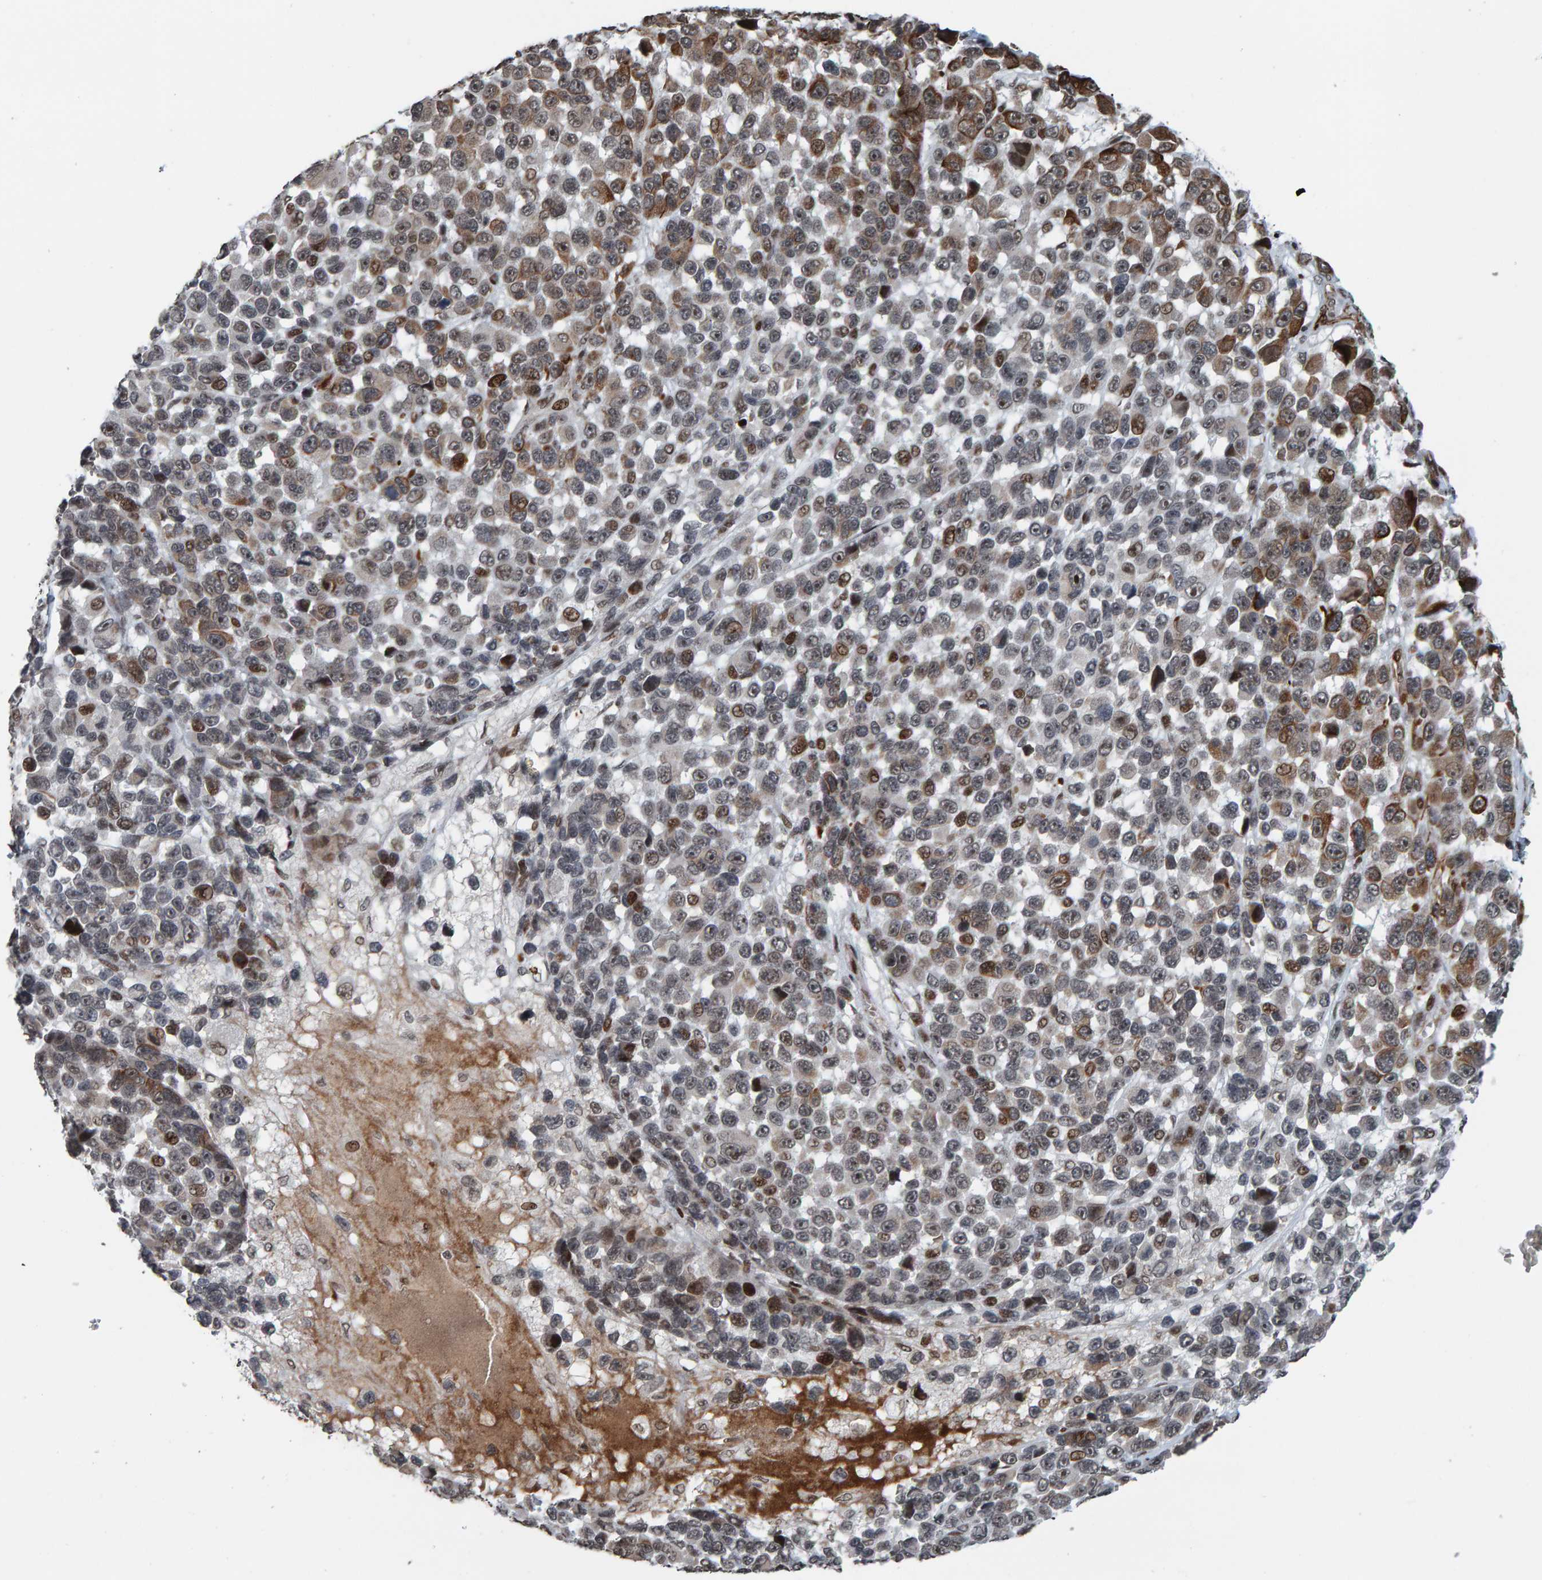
{"staining": {"intensity": "moderate", "quantity": "25%-75%", "location": "cytoplasmic/membranous,nuclear"}, "tissue": "melanoma", "cell_type": "Tumor cells", "image_type": "cancer", "snomed": [{"axis": "morphology", "description": "Malignant melanoma, NOS"}, {"axis": "topography", "description": "Skin"}], "caption": "A high-resolution image shows immunohistochemistry staining of melanoma, which exhibits moderate cytoplasmic/membranous and nuclear expression in approximately 25%-75% of tumor cells.", "gene": "ZNF366", "patient": {"sex": "male", "age": 53}}